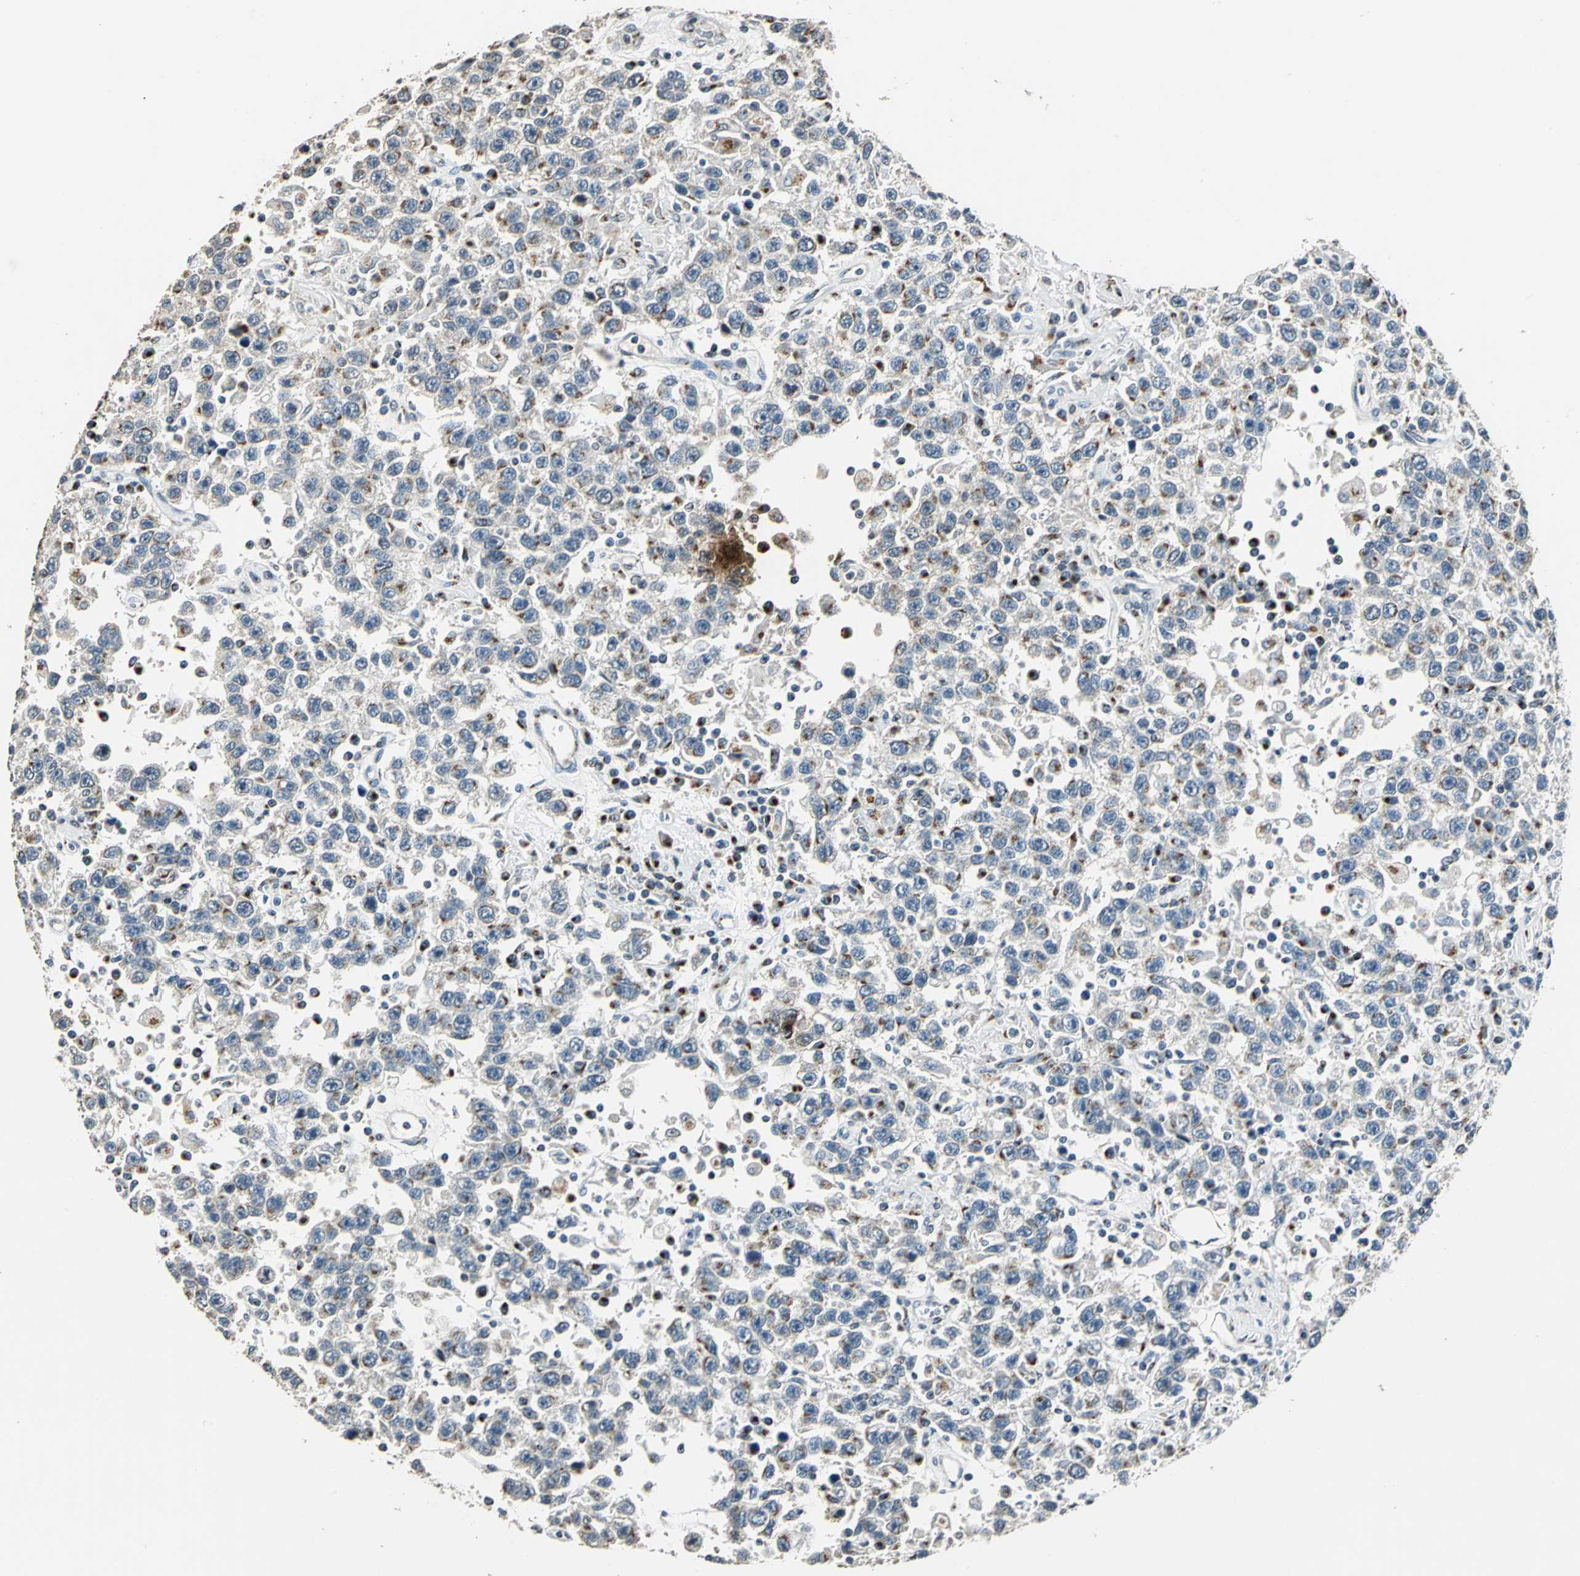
{"staining": {"intensity": "moderate", "quantity": "25%-75%", "location": "cytoplasmic/membranous"}, "tissue": "testis cancer", "cell_type": "Tumor cells", "image_type": "cancer", "snomed": [{"axis": "morphology", "description": "Seminoma, NOS"}, {"axis": "topography", "description": "Testis"}], "caption": "Testis seminoma stained with DAB IHC reveals medium levels of moderate cytoplasmic/membranous staining in approximately 25%-75% of tumor cells.", "gene": "TMEM115", "patient": {"sex": "male", "age": 41}}